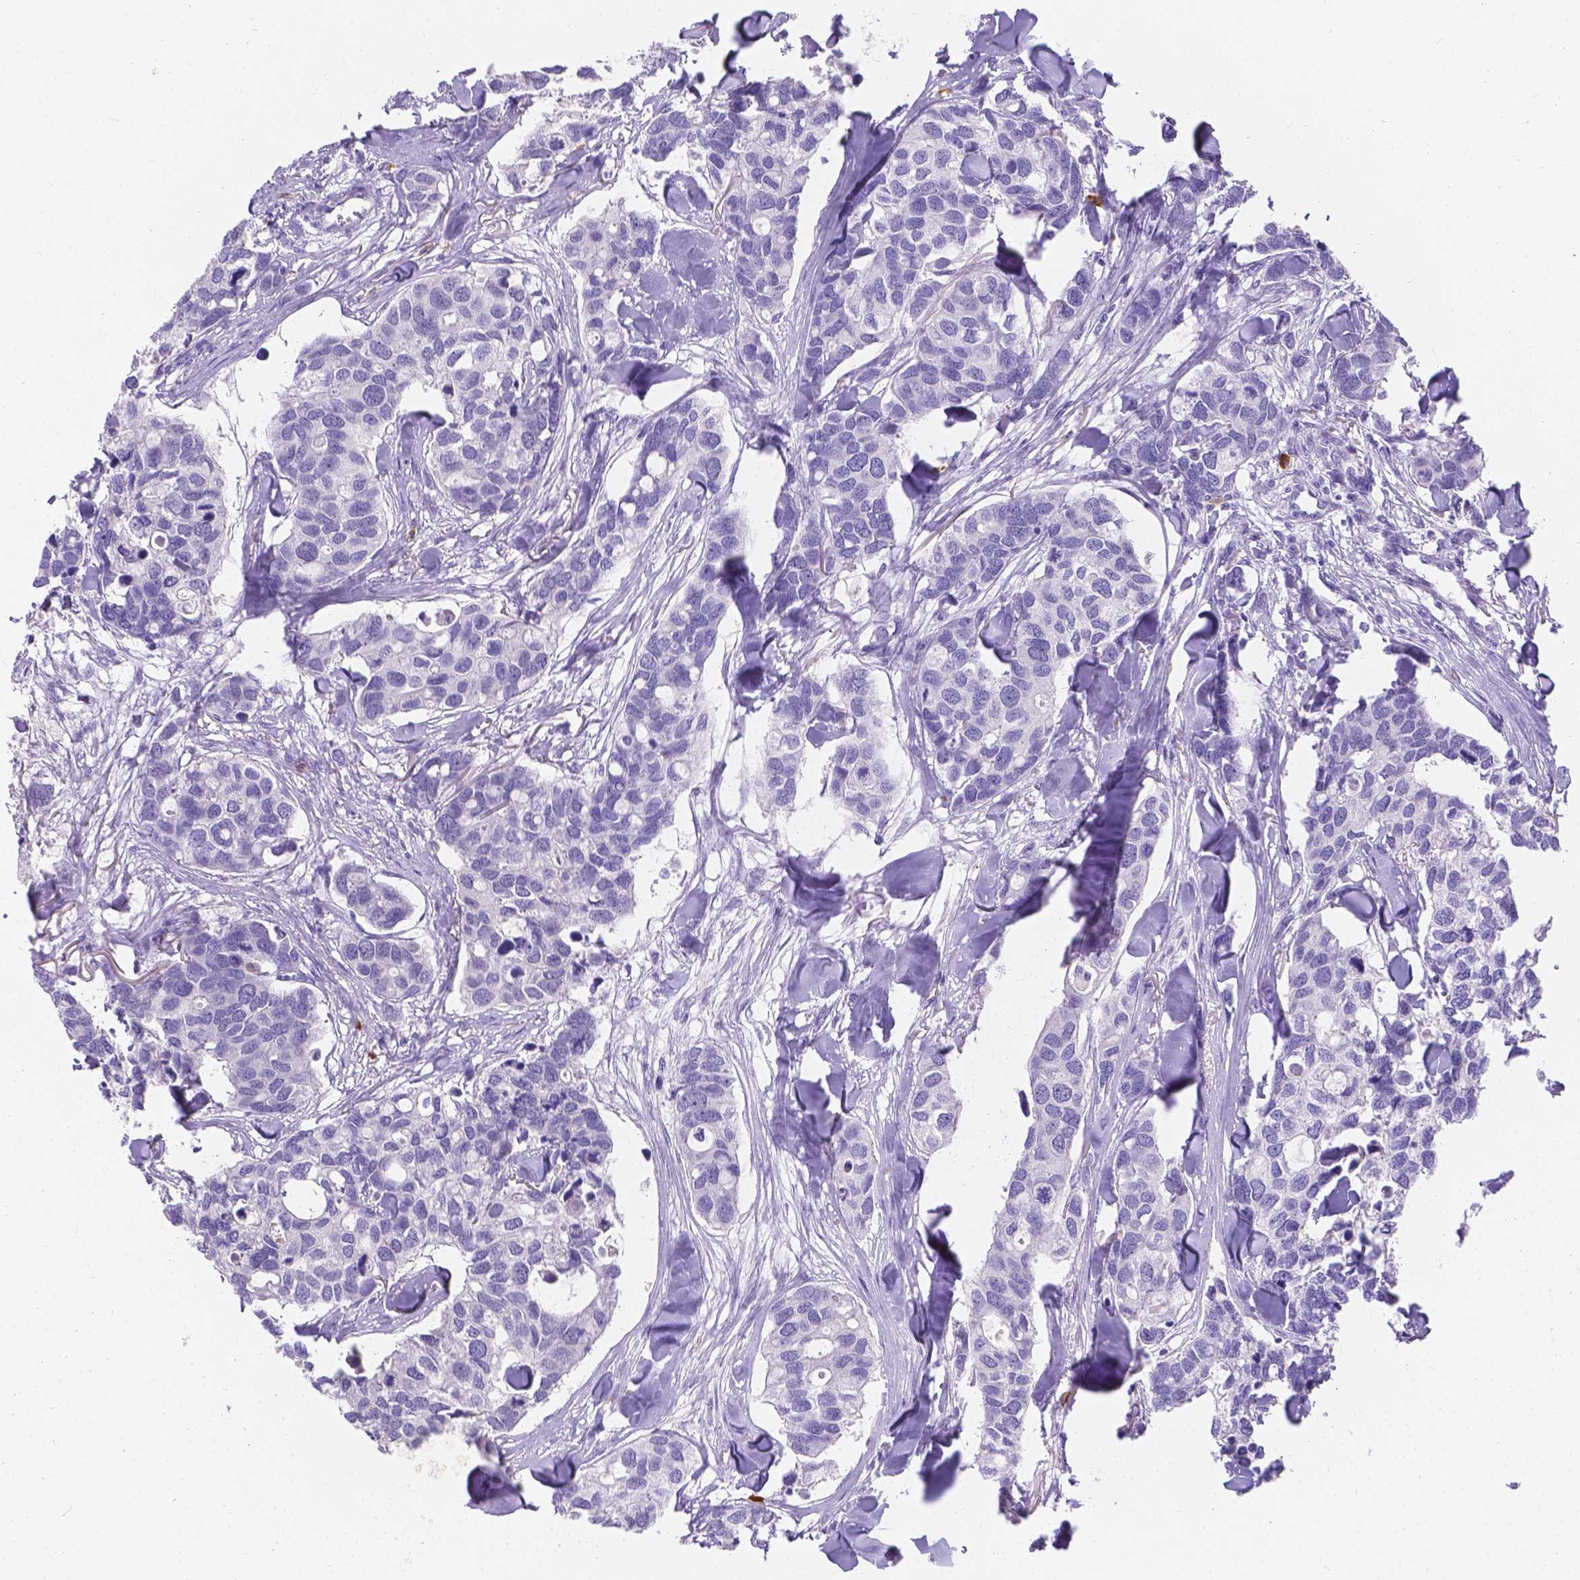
{"staining": {"intensity": "negative", "quantity": "none", "location": "none"}, "tissue": "breast cancer", "cell_type": "Tumor cells", "image_type": "cancer", "snomed": [{"axis": "morphology", "description": "Duct carcinoma"}, {"axis": "topography", "description": "Breast"}], "caption": "IHC micrograph of breast cancer stained for a protein (brown), which reveals no expression in tumor cells.", "gene": "GNRHR", "patient": {"sex": "female", "age": 83}}